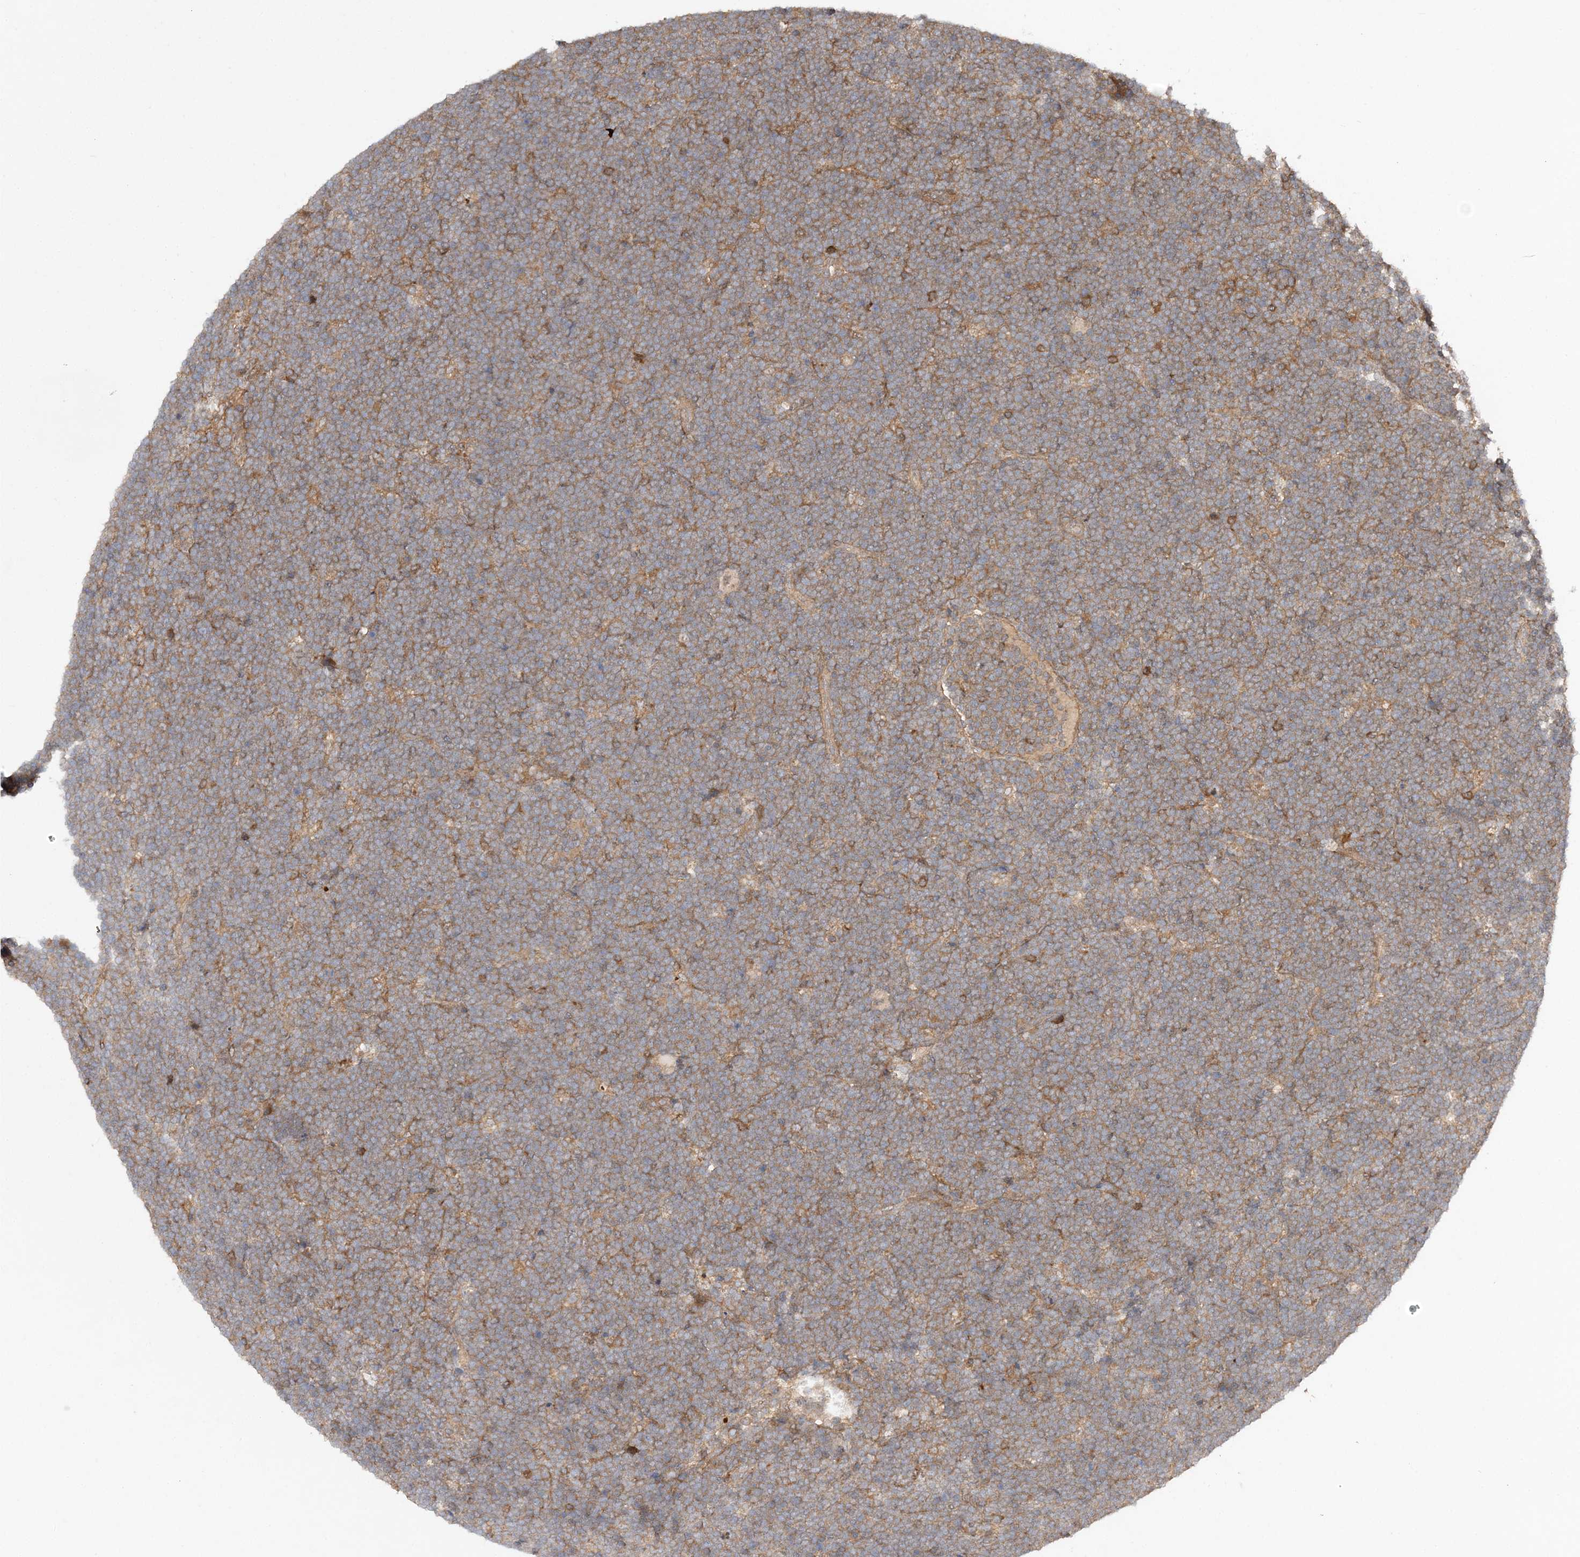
{"staining": {"intensity": "weak", "quantity": "25%-75%", "location": "cytoplasmic/membranous"}, "tissue": "lymphoma", "cell_type": "Tumor cells", "image_type": "cancer", "snomed": [{"axis": "morphology", "description": "Malignant lymphoma, non-Hodgkin's type, High grade"}, {"axis": "topography", "description": "Lymph node"}], "caption": "High-power microscopy captured an immunohistochemistry (IHC) photomicrograph of high-grade malignant lymphoma, non-Hodgkin's type, revealing weak cytoplasmic/membranous positivity in about 25%-75% of tumor cells. (Stains: DAB in brown, nuclei in blue, Microscopy: brightfield microscopy at high magnification).", "gene": "TMEM9B", "patient": {"sex": "male", "age": 13}}